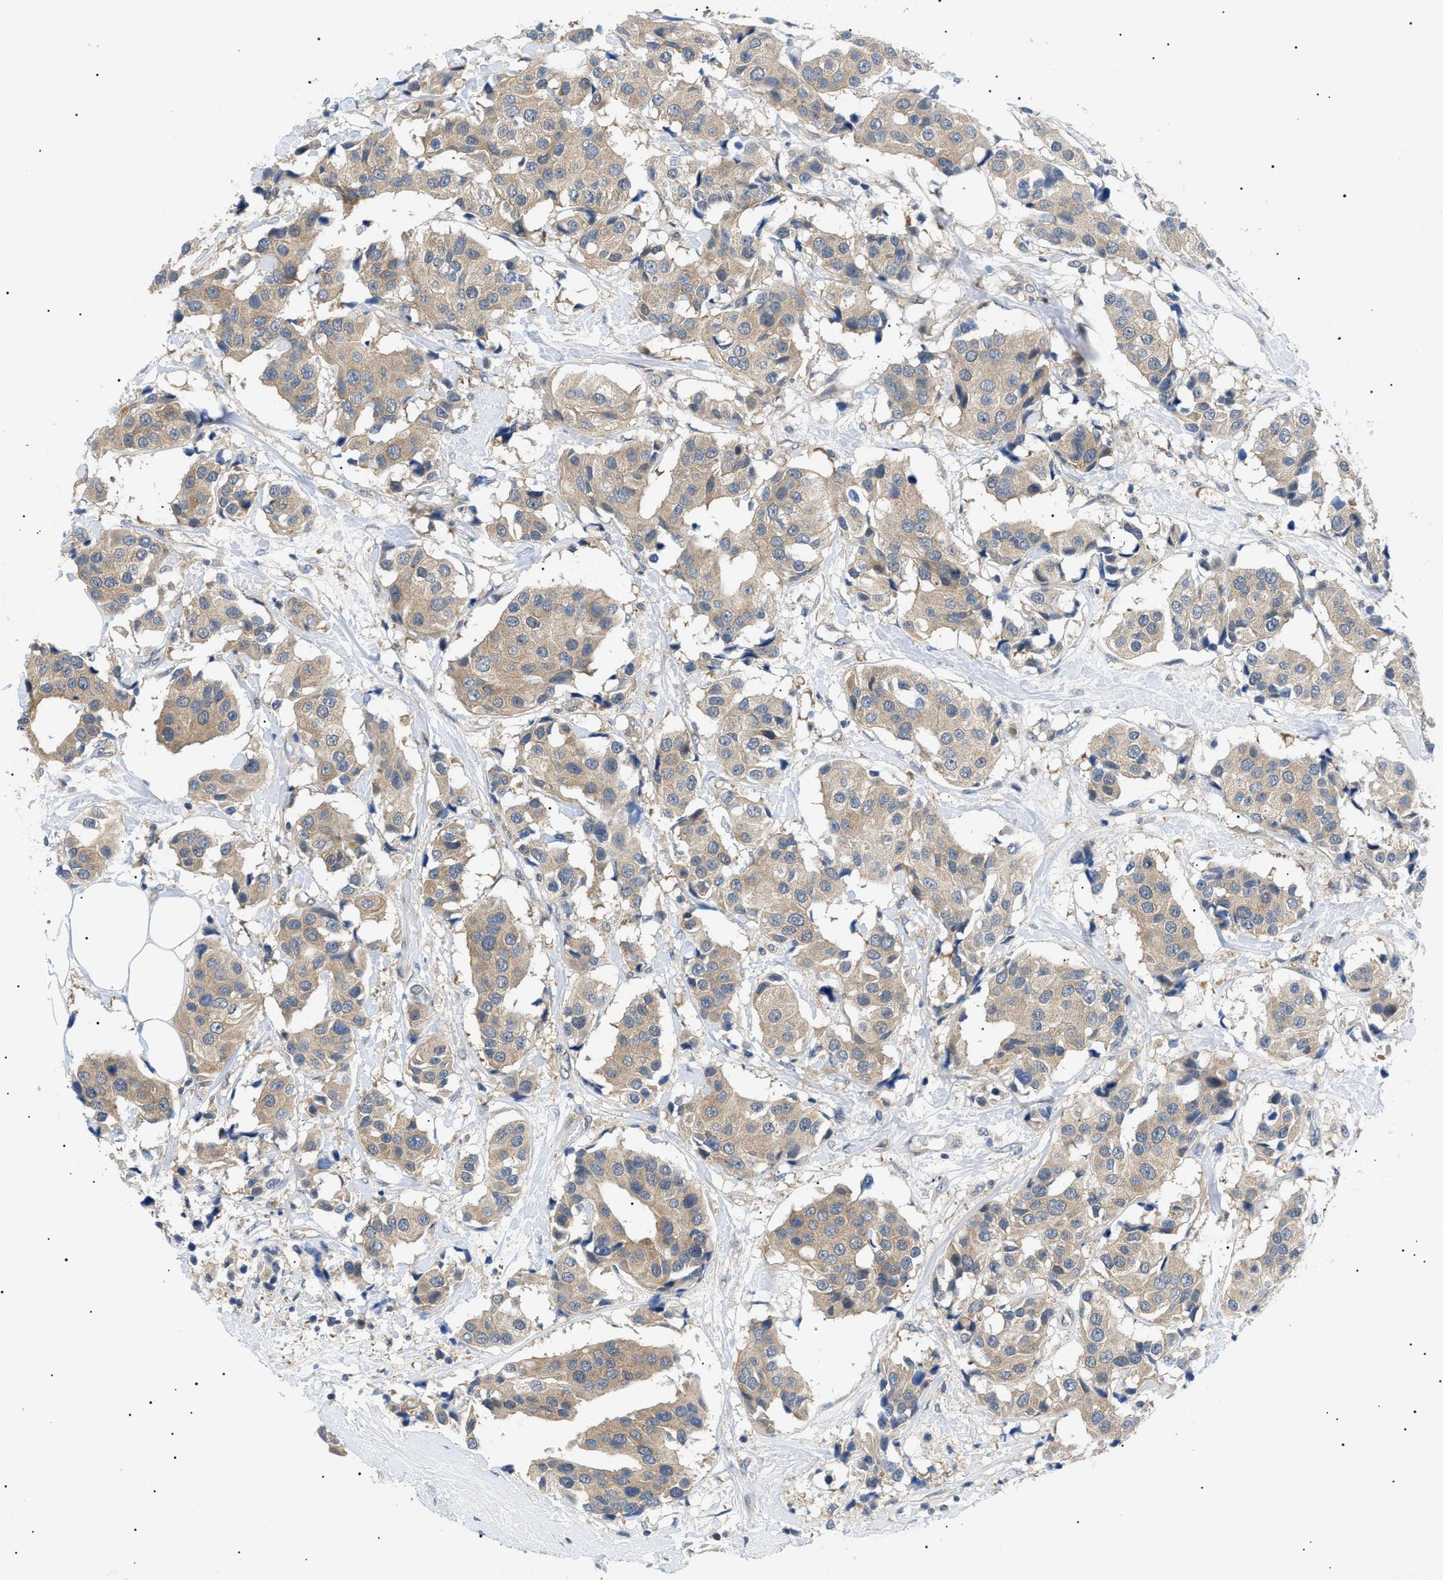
{"staining": {"intensity": "weak", "quantity": ">75%", "location": "cytoplasmic/membranous"}, "tissue": "breast cancer", "cell_type": "Tumor cells", "image_type": "cancer", "snomed": [{"axis": "morphology", "description": "Normal tissue, NOS"}, {"axis": "morphology", "description": "Duct carcinoma"}, {"axis": "topography", "description": "Breast"}], "caption": "Tumor cells show weak cytoplasmic/membranous positivity in about >75% of cells in breast cancer. The staining is performed using DAB brown chromogen to label protein expression. The nuclei are counter-stained blue using hematoxylin.", "gene": "RIPK1", "patient": {"sex": "female", "age": 39}}